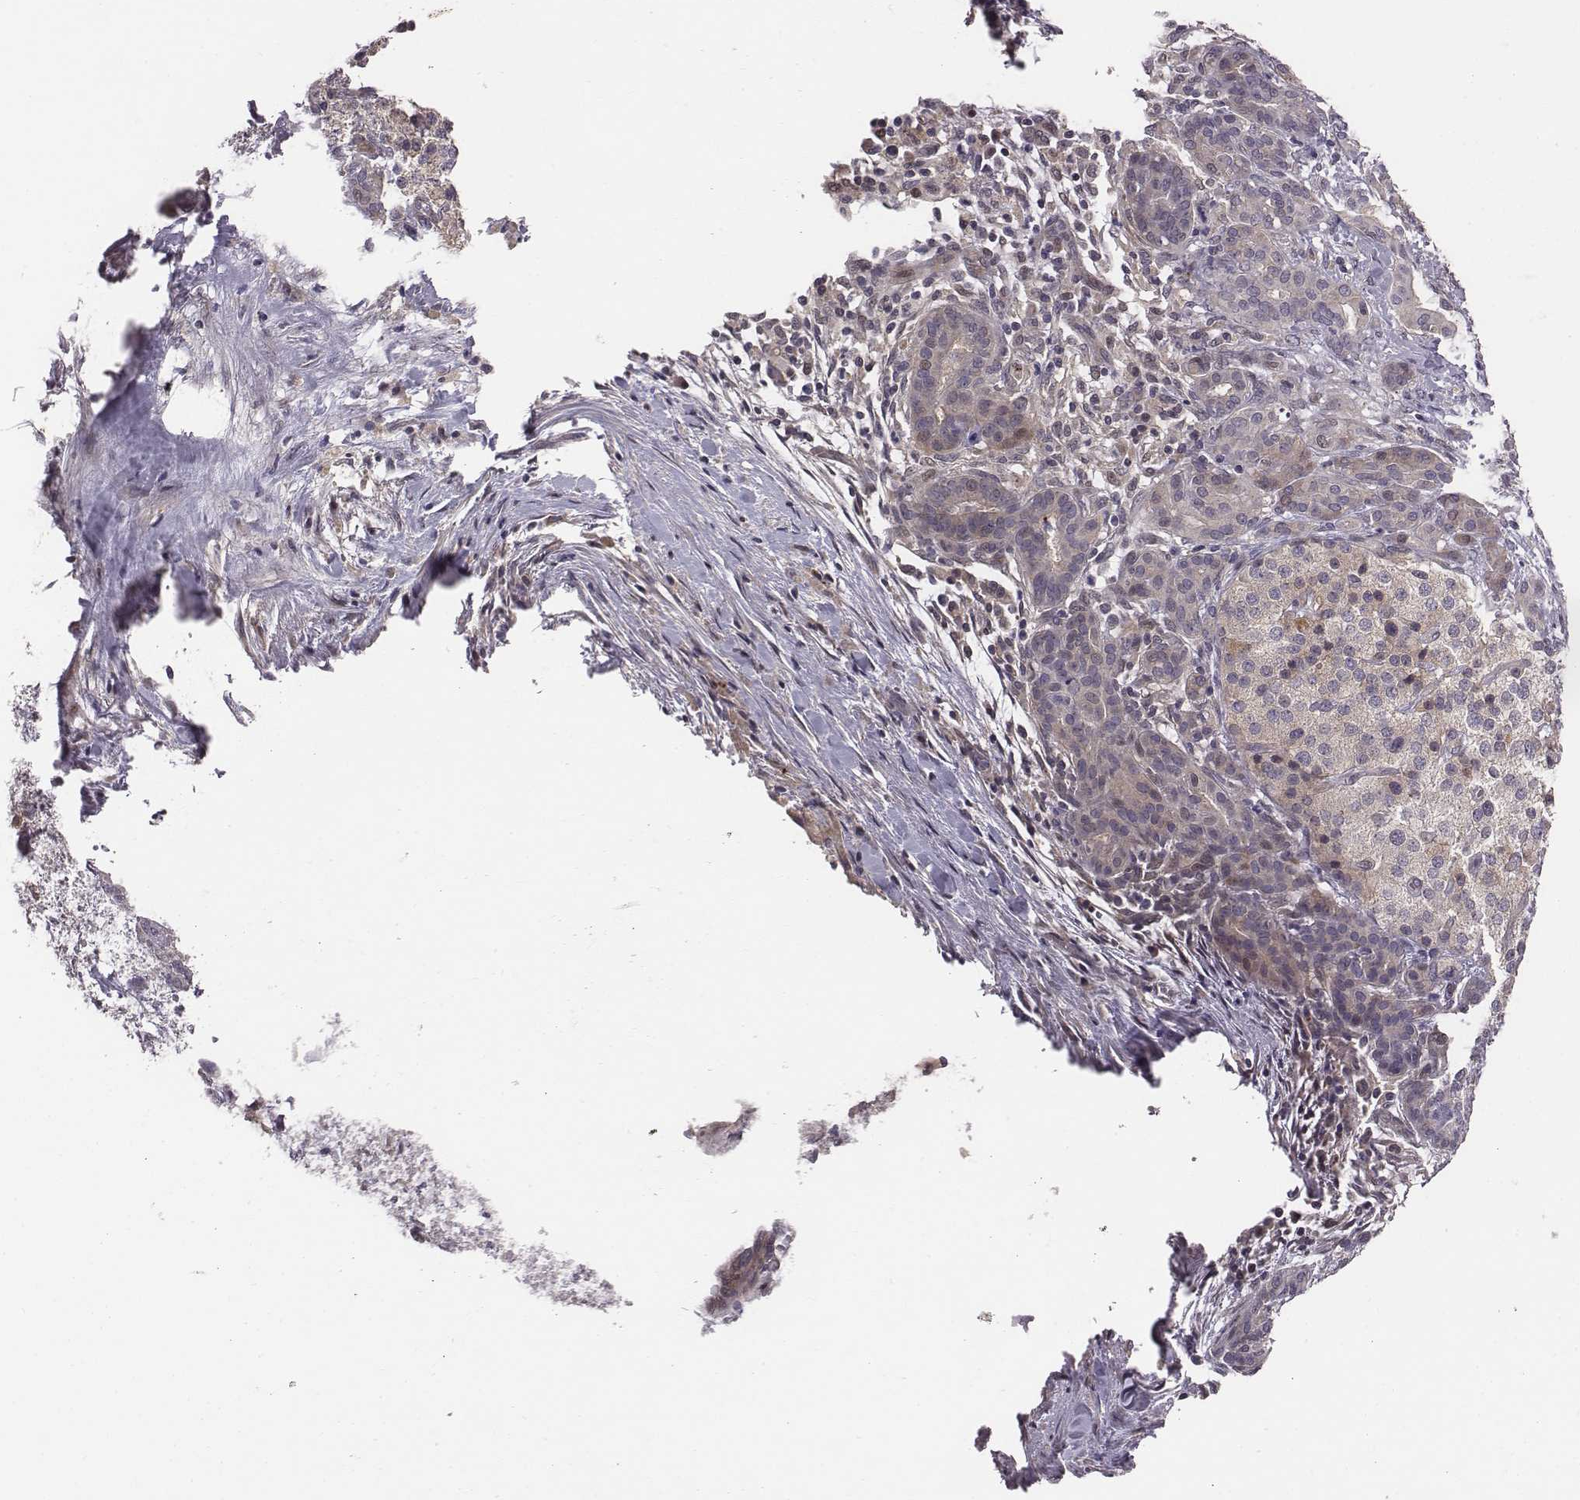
{"staining": {"intensity": "weak", "quantity": "<25%", "location": "cytoplasmic/membranous"}, "tissue": "pancreatic cancer", "cell_type": "Tumor cells", "image_type": "cancer", "snomed": [{"axis": "morphology", "description": "Adenocarcinoma, NOS"}, {"axis": "topography", "description": "Pancreas"}], "caption": "DAB immunohistochemical staining of human pancreatic adenocarcinoma reveals no significant expression in tumor cells.", "gene": "SMURF2", "patient": {"sex": "male", "age": 44}}